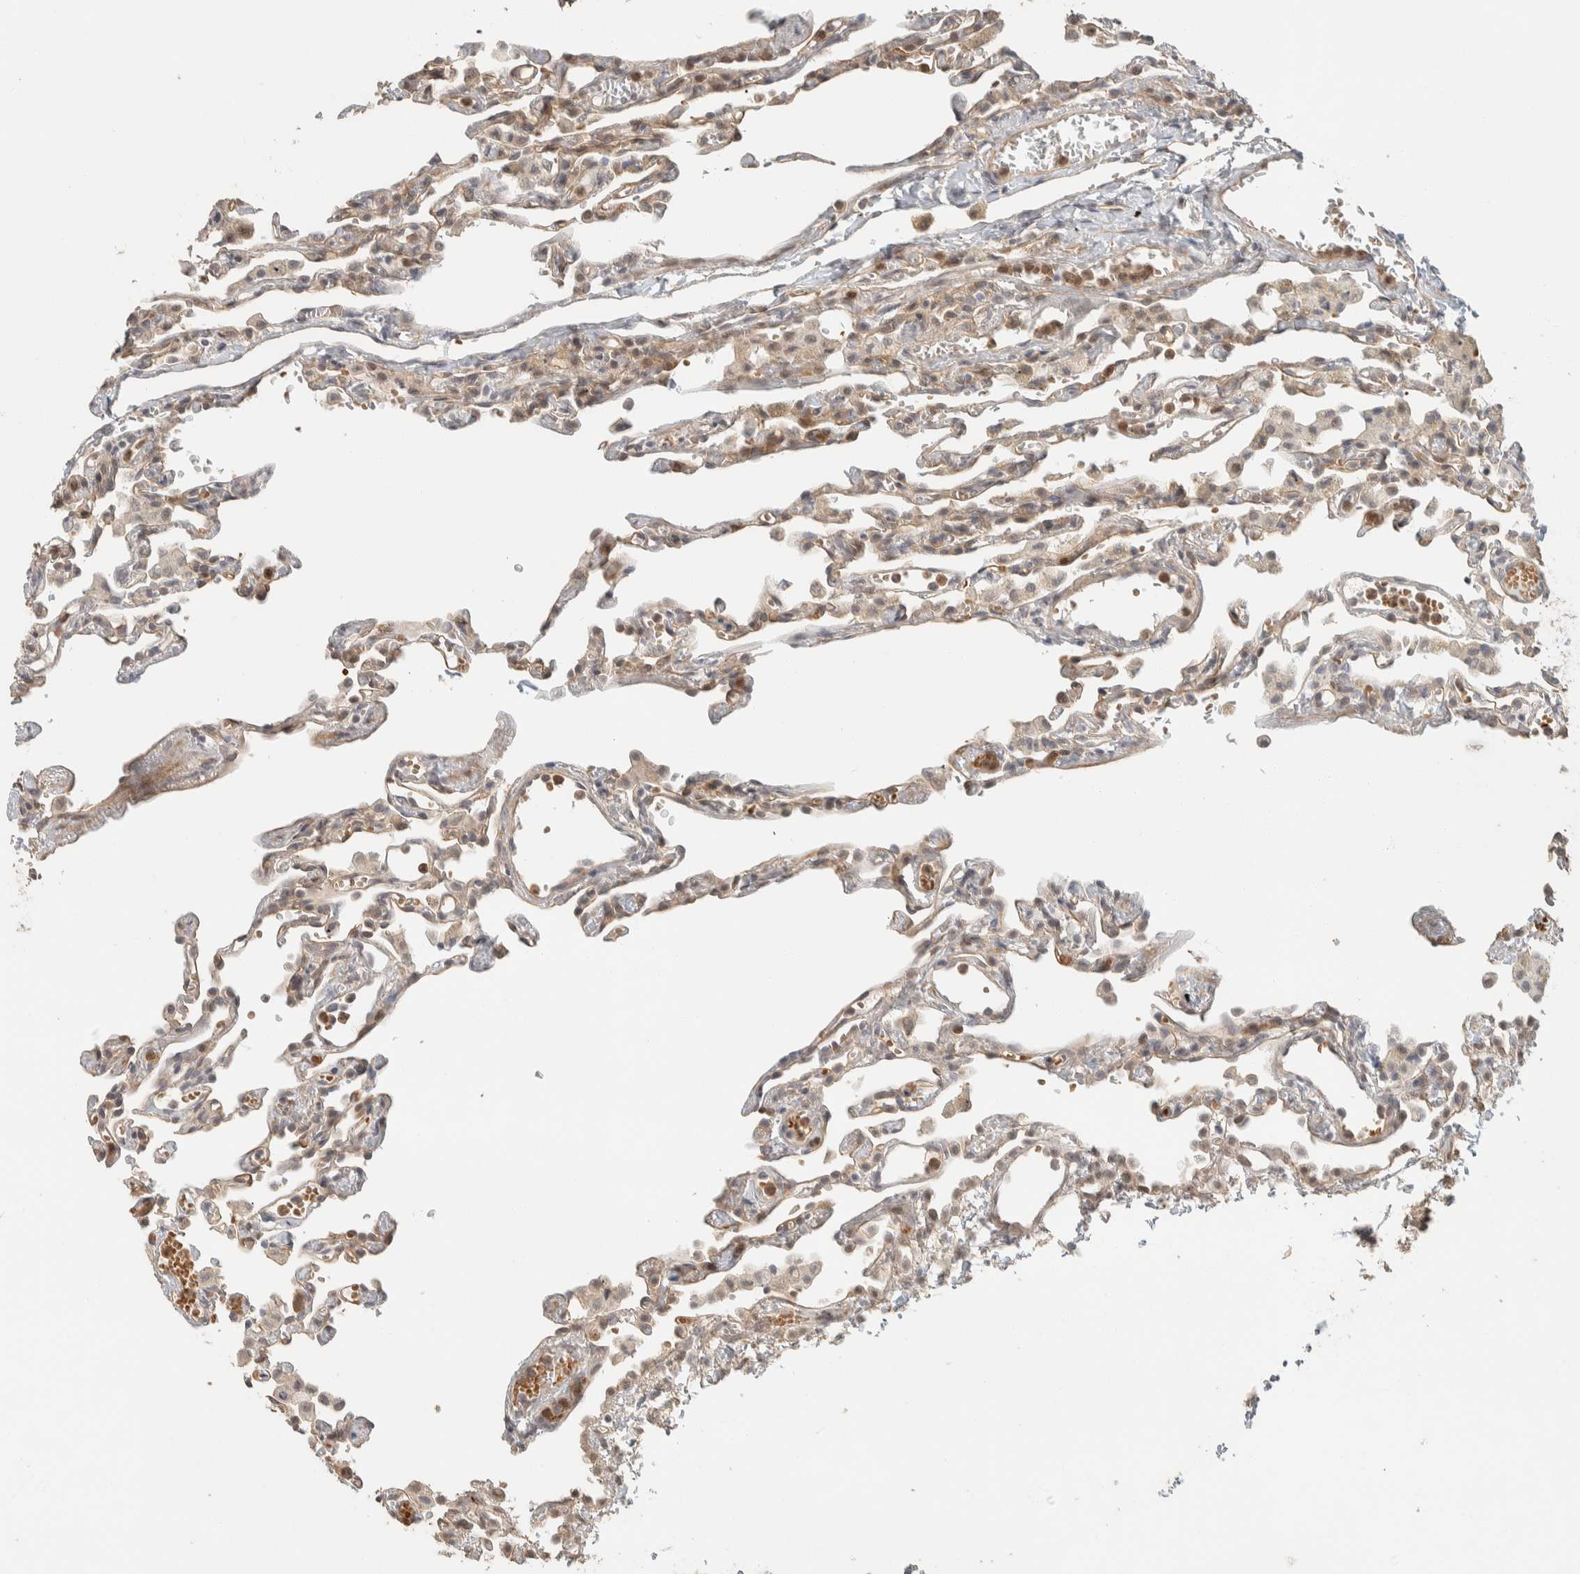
{"staining": {"intensity": "weak", "quantity": ">75%", "location": "cytoplasmic/membranous"}, "tissue": "lung", "cell_type": "Alveolar cells", "image_type": "normal", "snomed": [{"axis": "morphology", "description": "Normal tissue, NOS"}, {"axis": "topography", "description": "Lung"}], "caption": "Immunohistochemistry (IHC) image of benign lung: lung stained using IHC exhibits low levels of weak protein expression localized specifically in the cytoplasmic/membranous of alveolar cells, appearing as a cytoplasmic/membranous brown color.", "gene": "ZBTB2", "patient": {"sex": "male", "age": 21}}